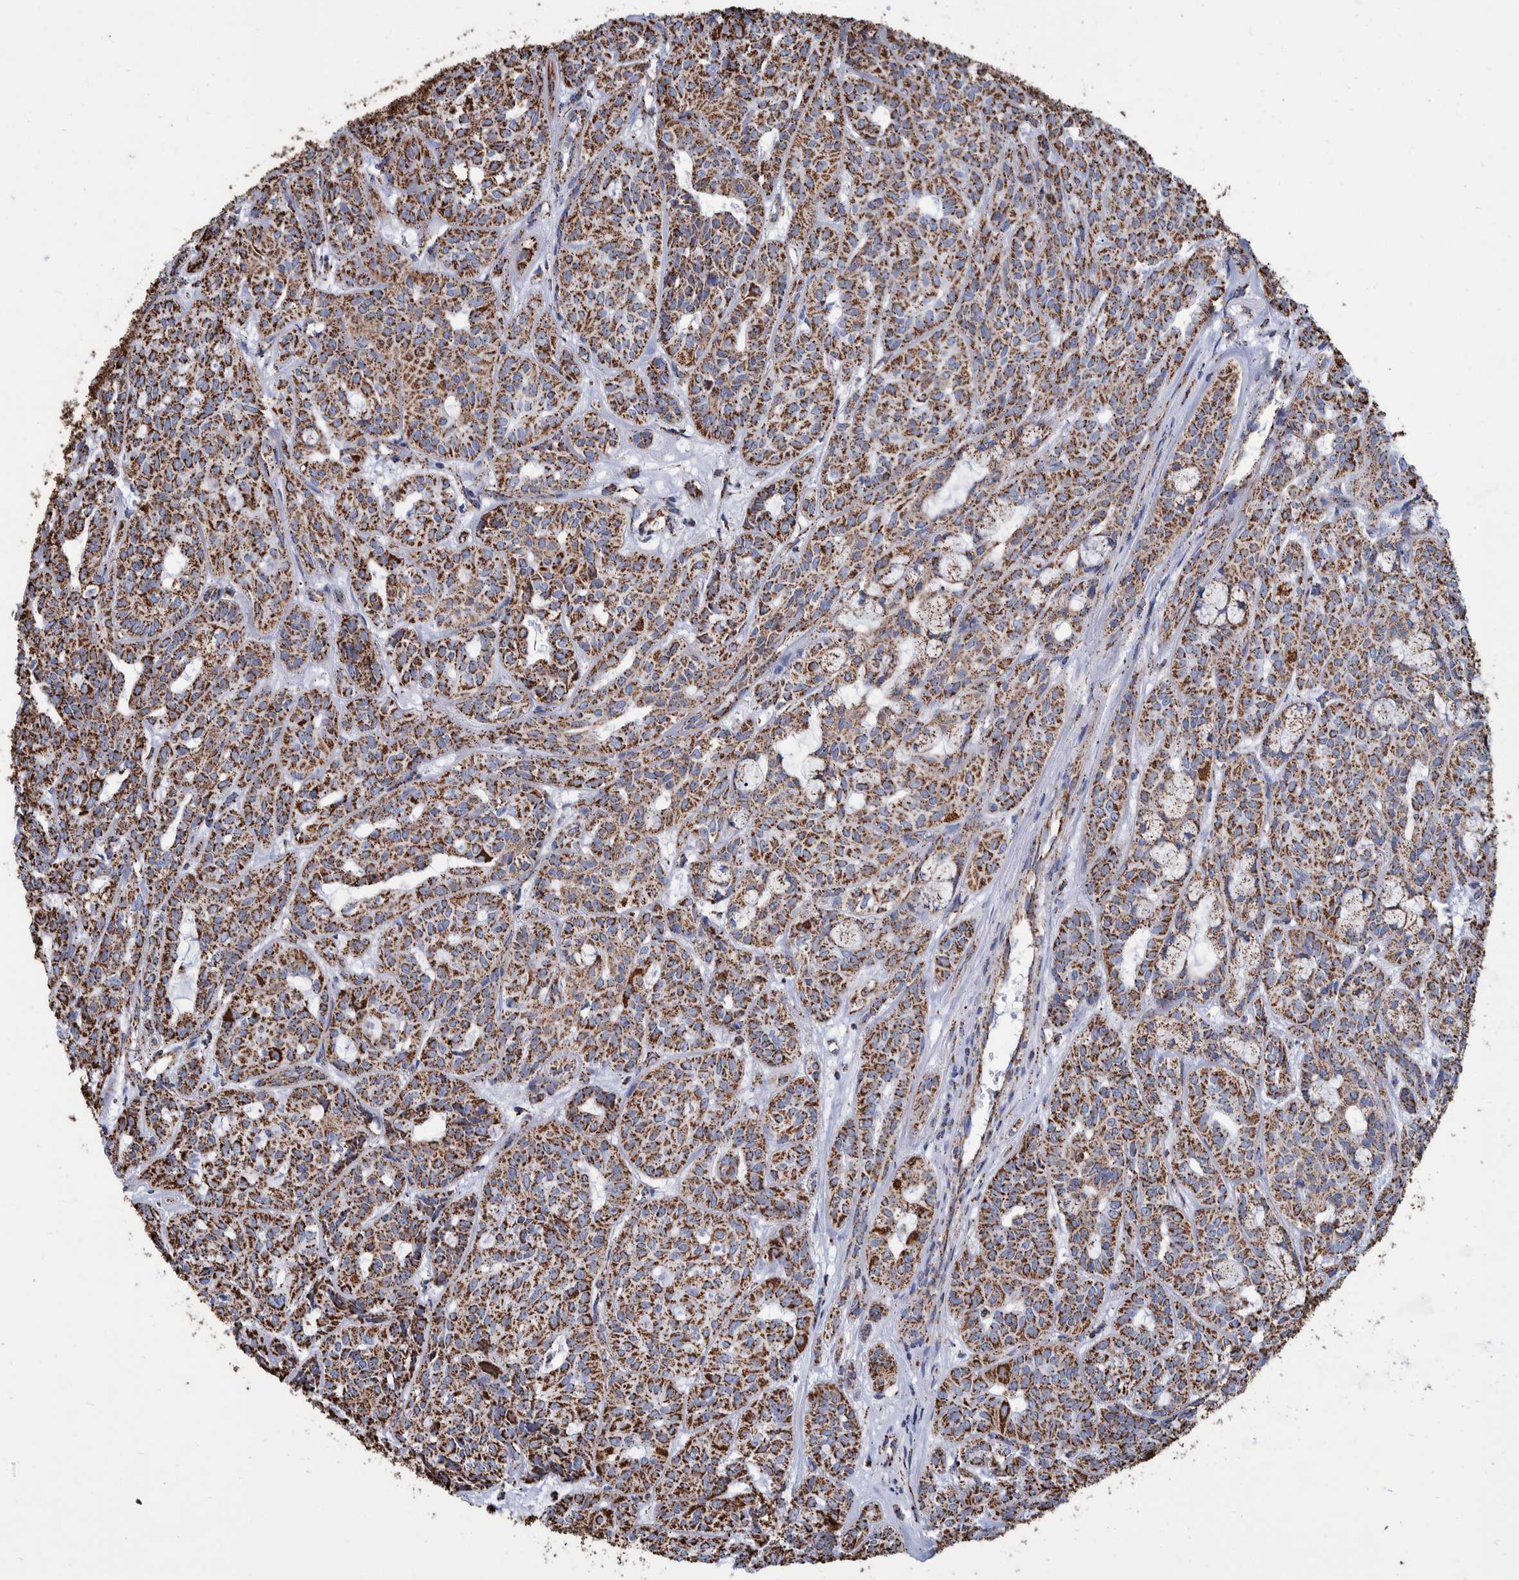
{"staining": {"intensity": "strong", "quantity": ">75%", "location": "cytoplasmic/membranous"}, "tissue": "head and neck cancer", "cell_type": "Tumor cells", "image_type": "cancer", "snomed": [{"axis": "morphology", "description": "Adenocarcinoma, NOS"}, {"axis": "topography", "description": "Salivary gland, NOS"}, {"axis": "topography", "description": "Head-Neck"}], "caption": "Head and neck adenocarcinoma stained with a protein marker exhibits strong staining in tumor cells.", "gene": "VPS26C", "patient": {"sex": "female", "age": 76}}